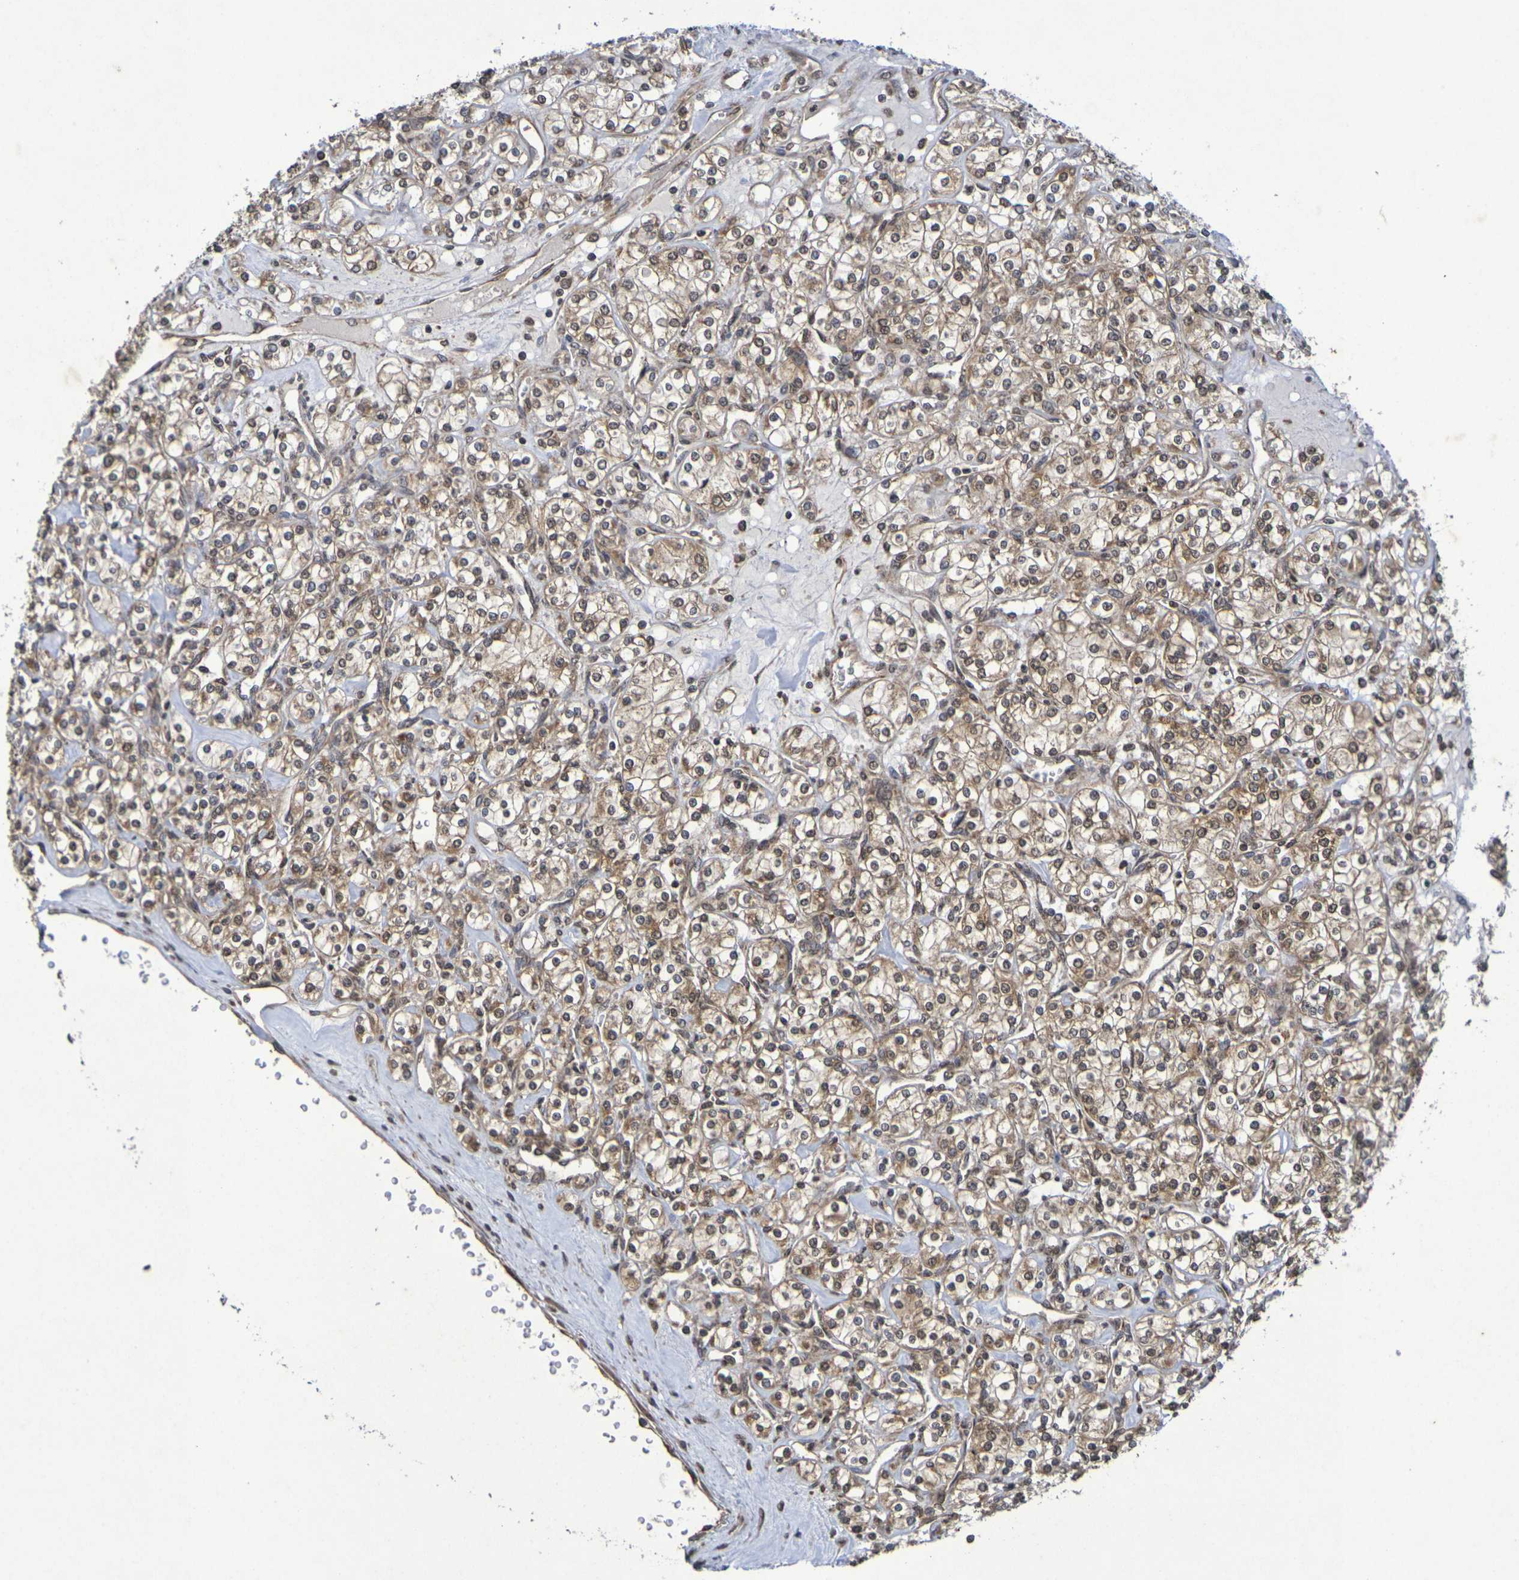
{"staining": {"intensity": "moderate", "quantity": ">75%", "location": "cytoplasmic/membranous,nuclear"}, "tissue": "renal cancer", "cell_type": "Tumor cells", "image_type": "cancer", "snomed": [{"axis": "morphology", "description": "Adenocarcinoma, NOS"}, {"axis": "topography", "description": "Kidney"}], "caption": "Immunohistochemistry histopathology image of renal cancer stained for a protein (brown), which exhibits medium levels of moderate cytoplasmic/membranous and nuclear staining in approximately >75% of tumor cells.", "gene": "GUCY1A2", "patient": {"sex": "male", "age": 77}}